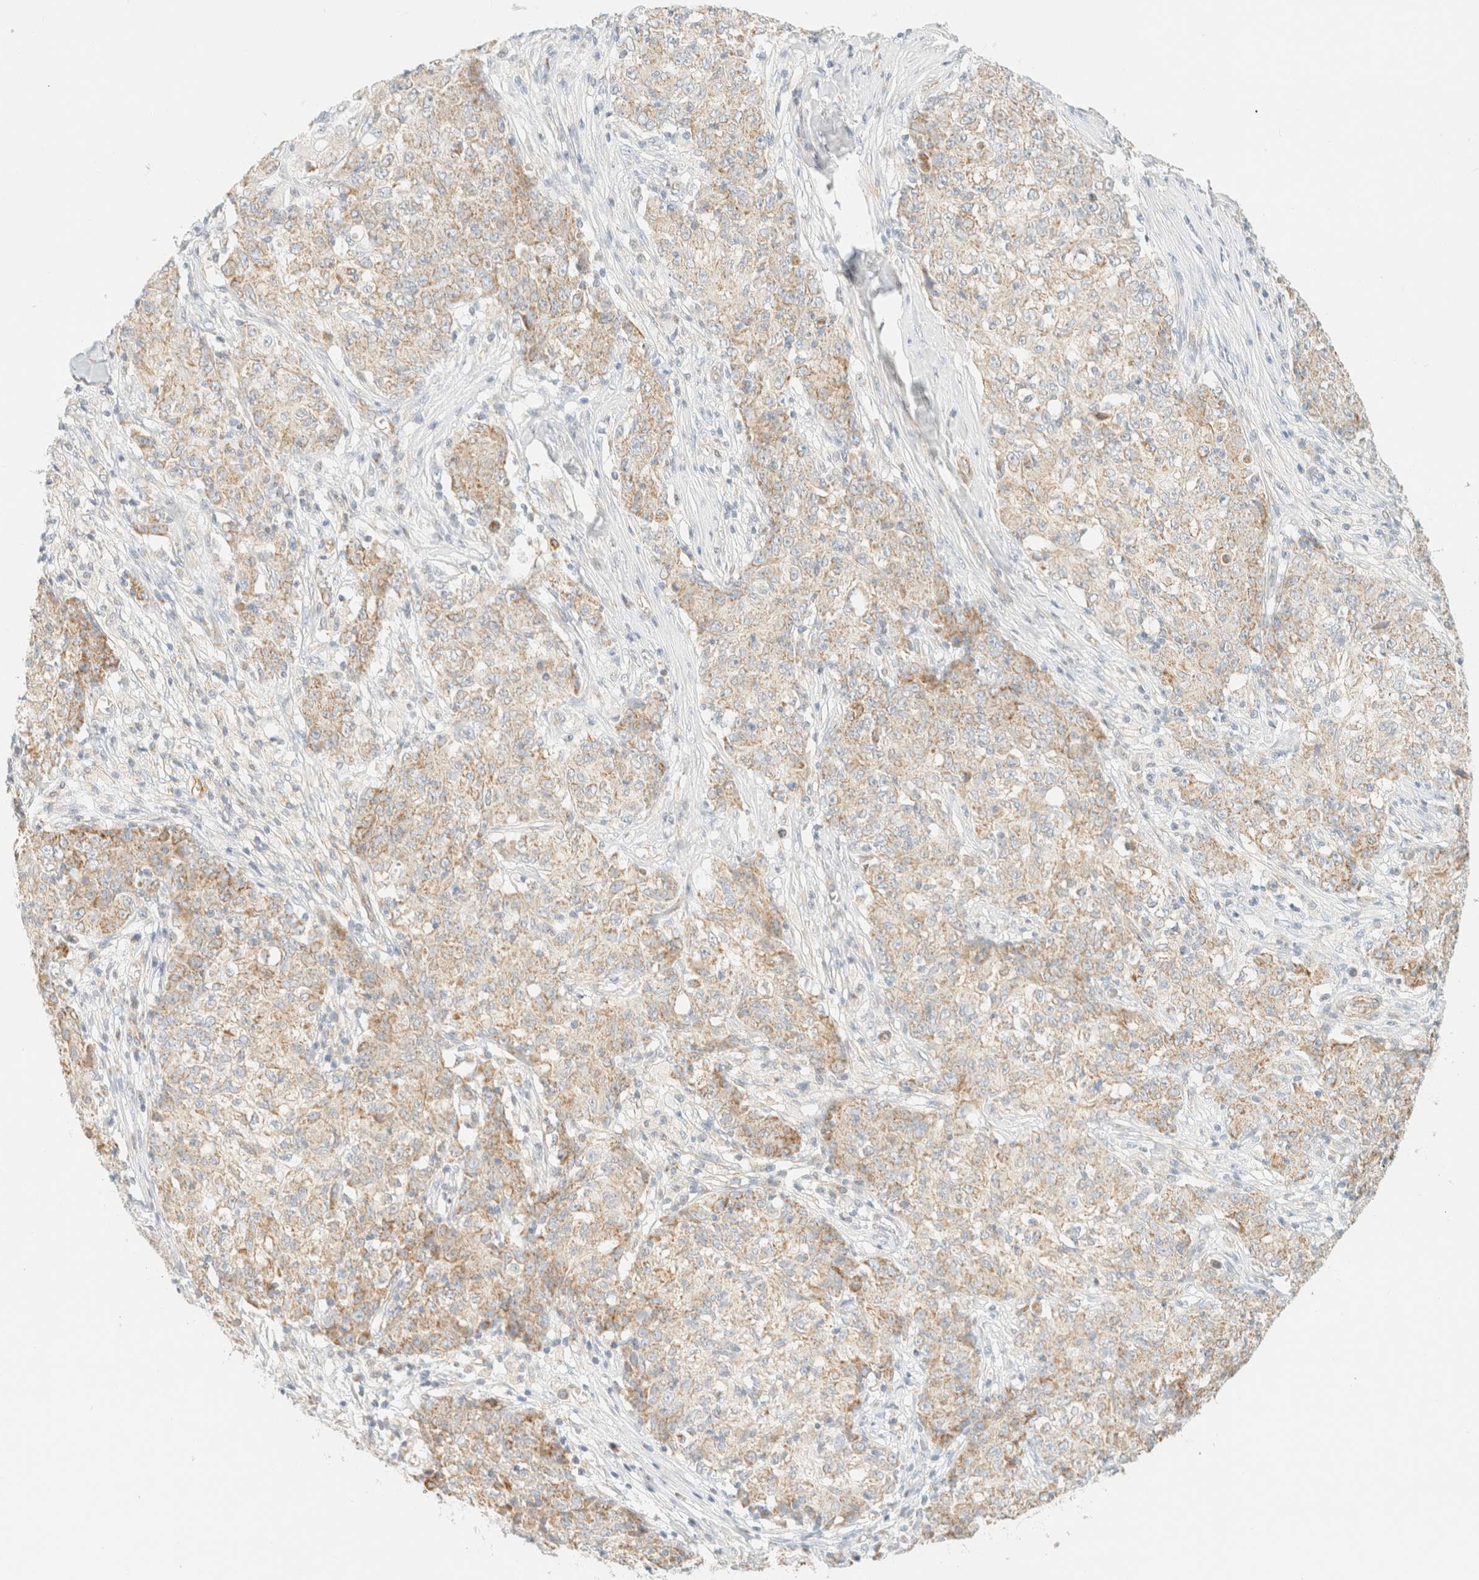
{"staining": {"intensity": "weak", "quantity": ">75%", "location": "cytoplasmic/membranous"}, "tissue": "ovarian cancer", "cell_type": "Tumor cells", "image_type": "cancer", "snomed": [{"axis": "morphology", "description": "Carcinoma, endometroid"}, {"axis": "topography", "description": "Ovary"}], "caption": "IHC histopathology image of ovarian endometroid carcinoma stained for a protein (brown), which displays low levels of weak cytoplasmic/membranous staining in approximately >75% of tumor cells.", "gene": "MRM3", "patient": {"sex": "female", "age": 42}}